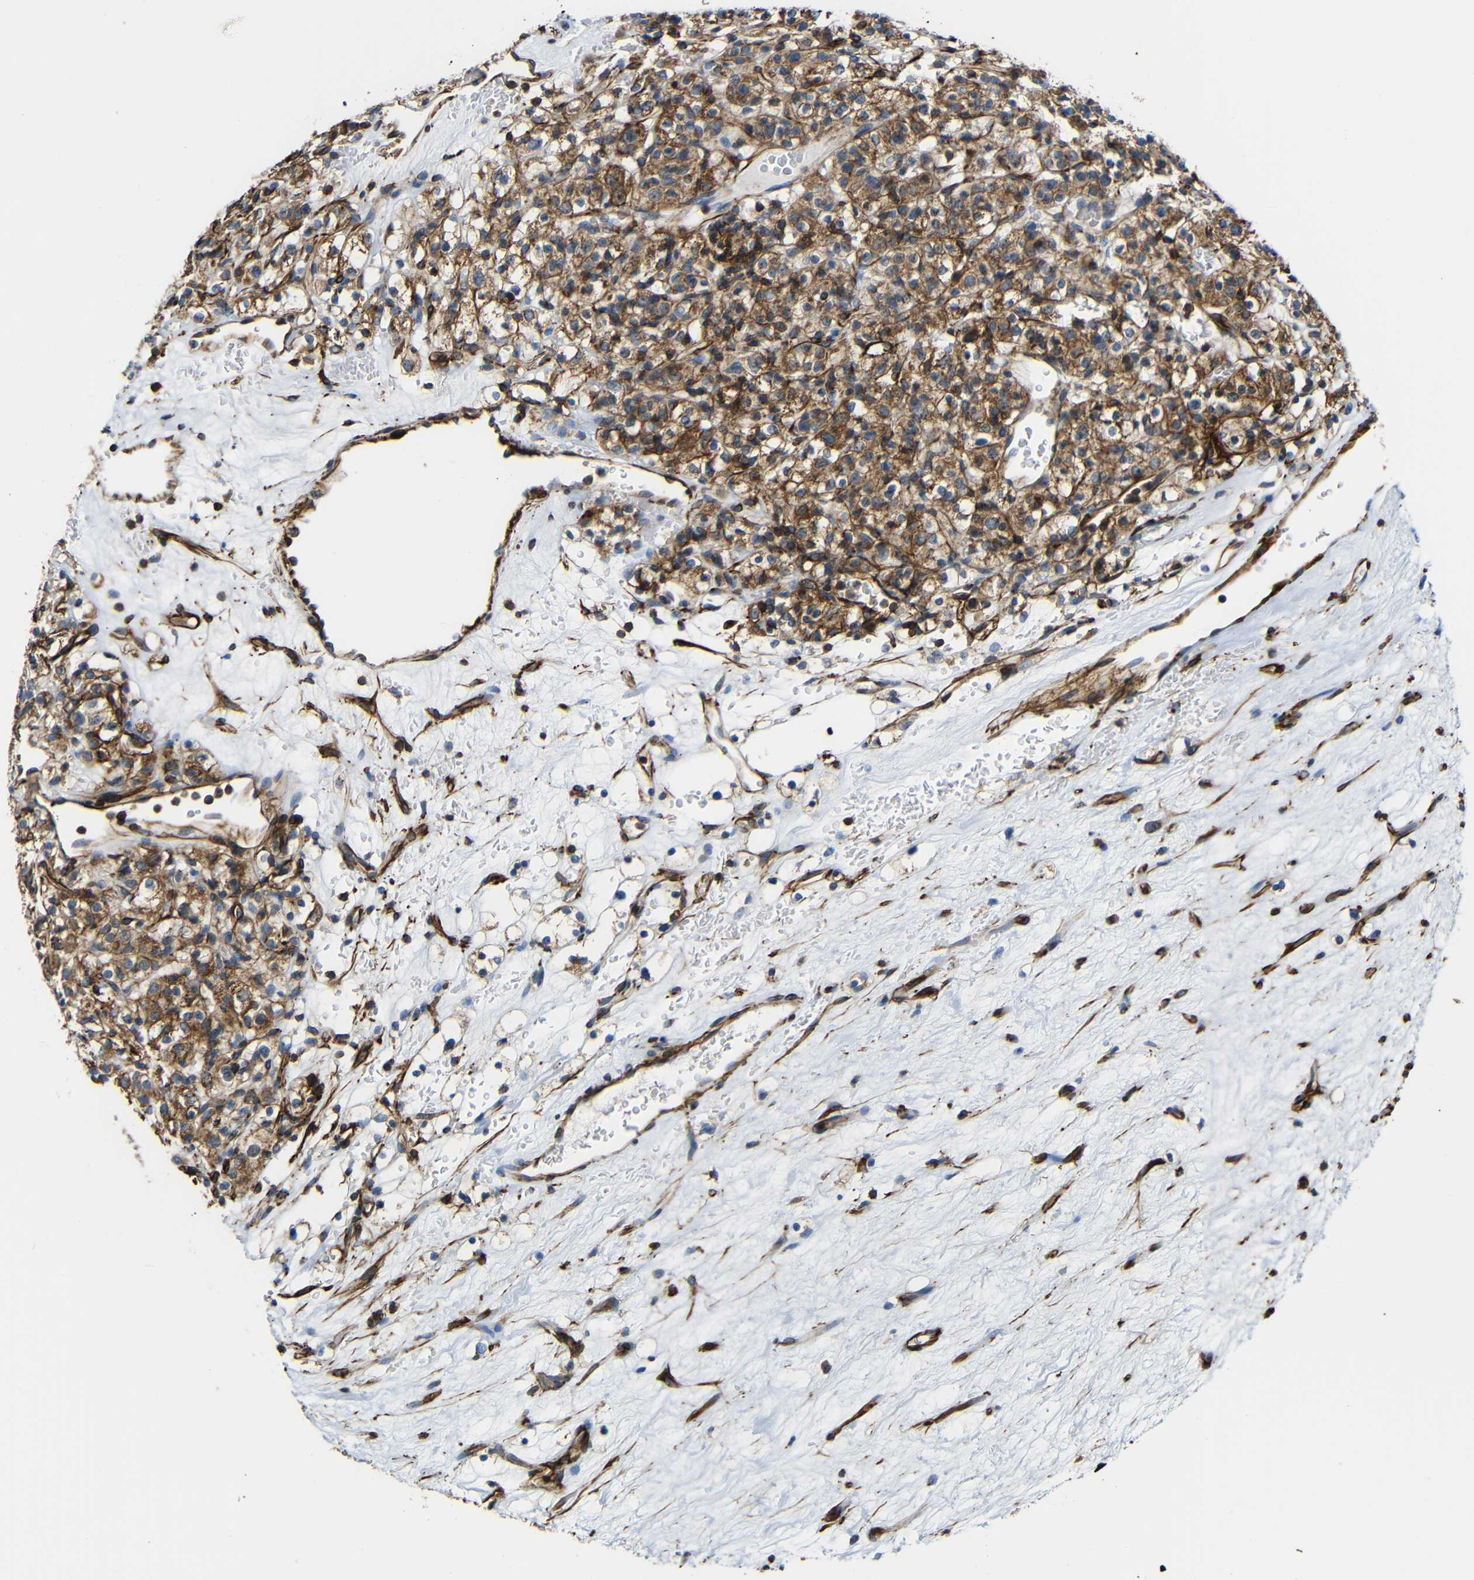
{"staining": {"intensity": "moderate", "quantity": ">75%", "location": "cytoplasmic/membranous"}, "tissue": "renal cancer", "cell_type": "Tumor cells", "image_type": "cancer", "snomed": [{"axis": "morphology", "description": "Normal tissue, NOS"}, {"axis": "morphology", "description": "Adenocarcinoma, NOS"}, {"axis": "topography", "description": "Kidney"}], "caption": "A brown stain shows moderate cytoplasmic/membranous positivity of a protein in human renal adenocarcinoma tumor cells.", "gene": "IGSF10", "patient": {"sex": "female", "age": 72}}